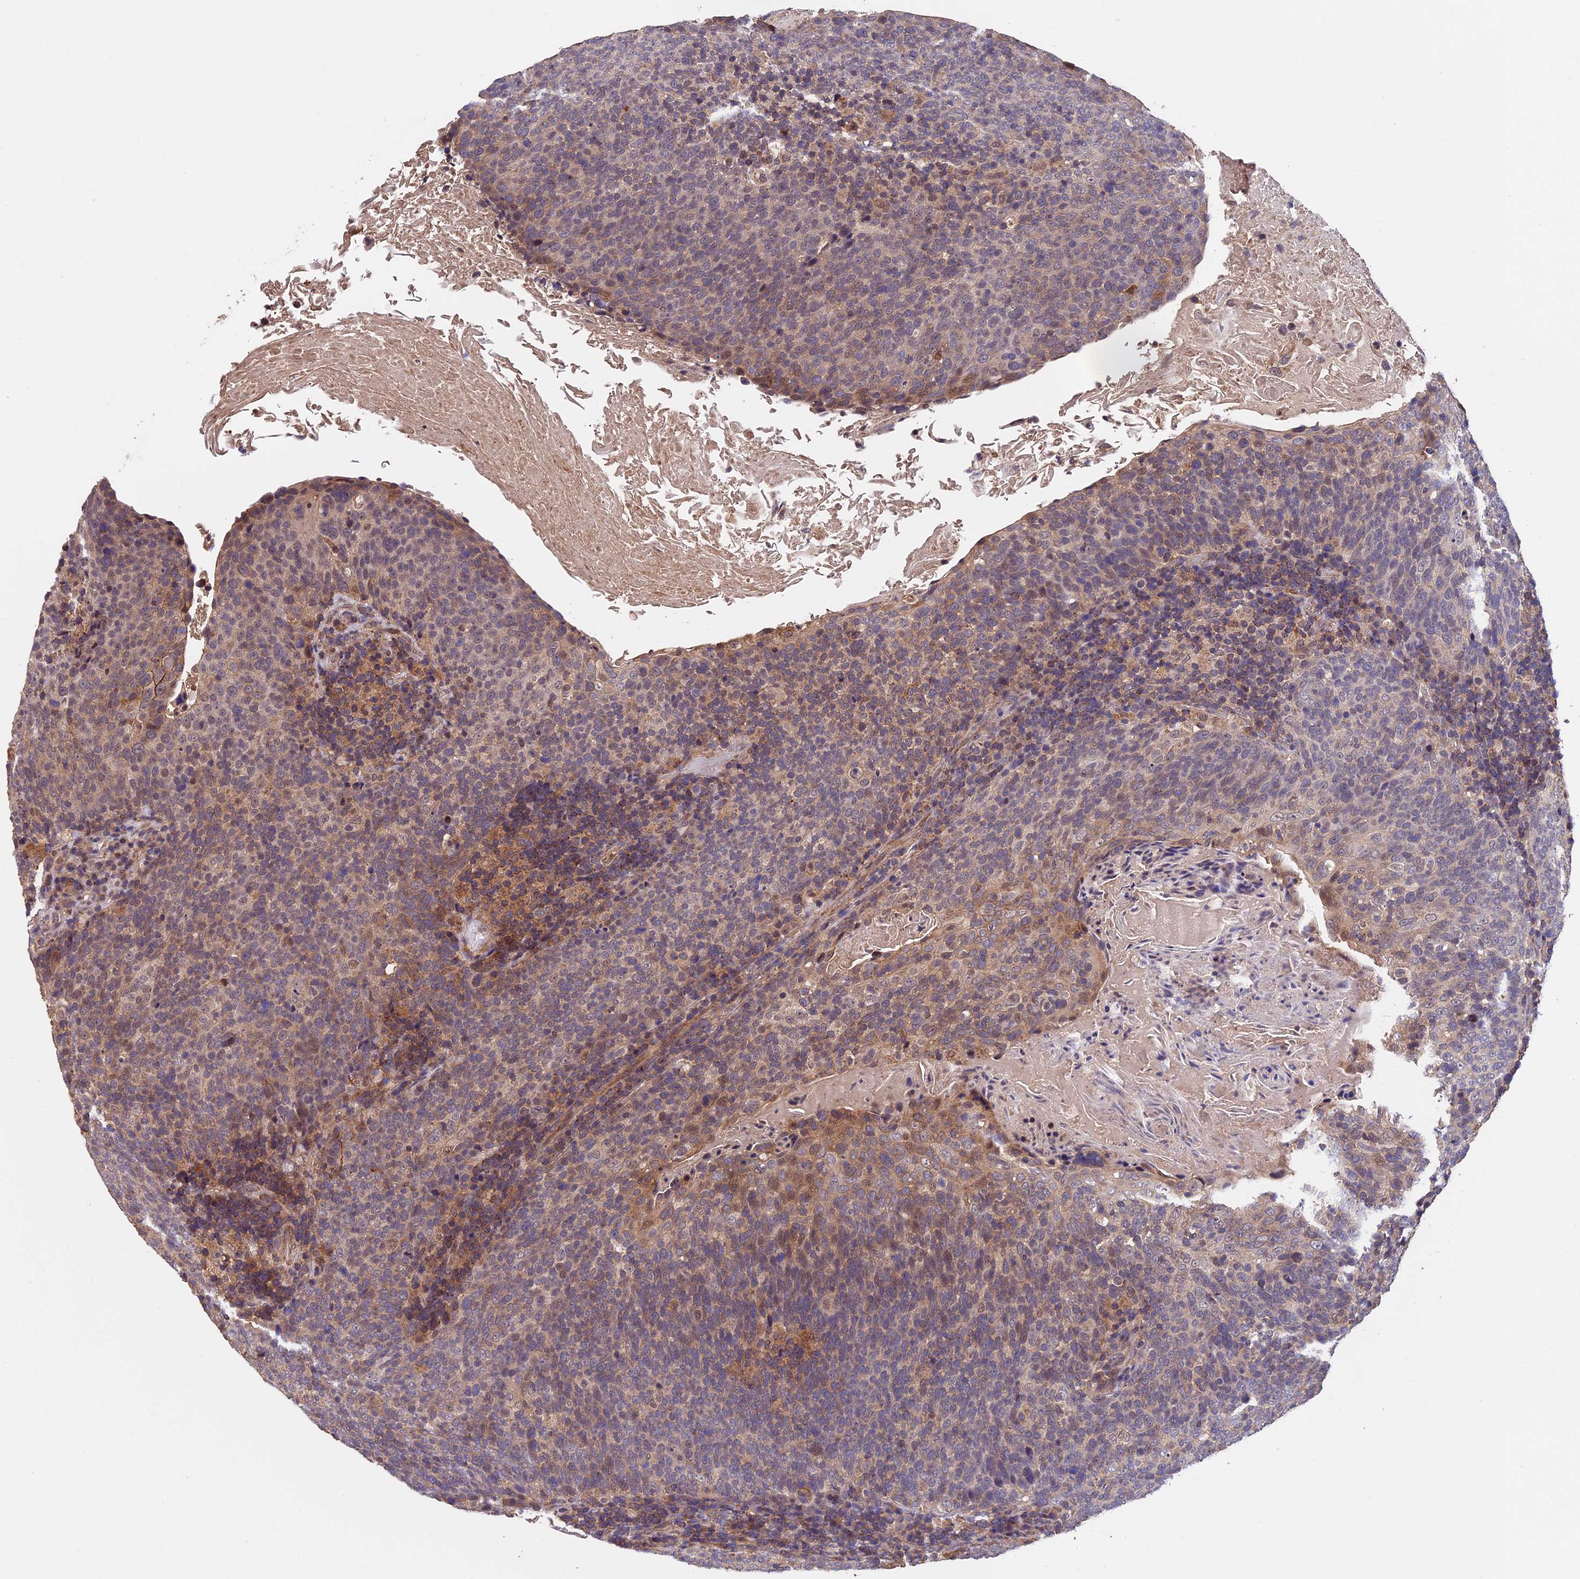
{"staining": {"intensity": "weak", "quantity": "25%-75%", "location": "cytoplasmic/membranous"}, "tissue": "head and neck cancer", "cell_type": "Tumor cells", "image_type": "cancer", "snomed": [{"axis": "morphology", "description": "Squamous cell carcinoma, NOS"}, {"axis": "morphology", "description": "Squamous cell carcinoma, metastatic, NOS"}, {"axis": "topography", "description": "Lymph node"}, {"axis": "topography", "description": "Head-Neck"}], "caption": "Immunohistochemical staining of human squamous cell carcinoma (head and neck) displays weak cytoplasmic/membranous protein positivity in about 25%-75% of tumor cells.", "gene": "PKD2L2", "patient": {"sex": "male", "age": 62}}